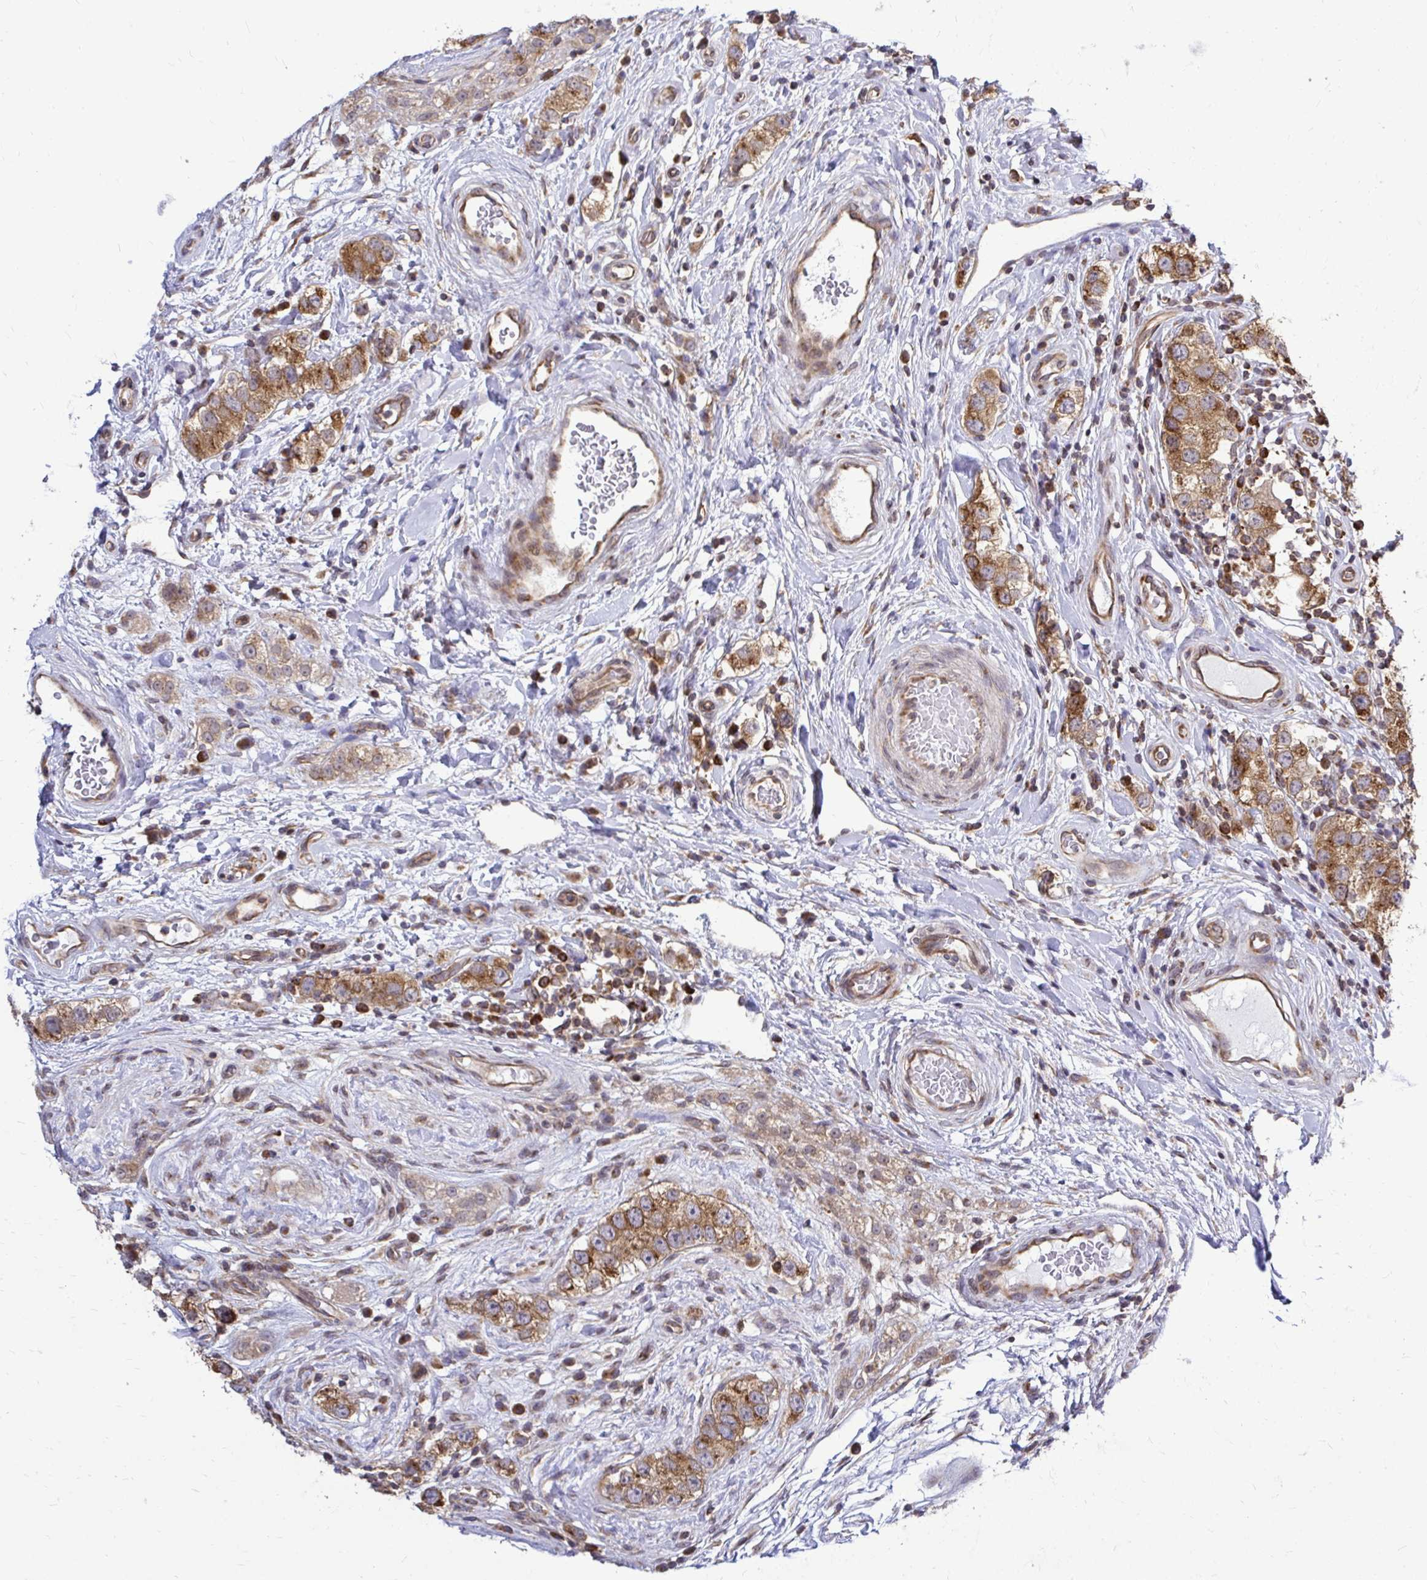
{"staining": {"intensity": "moderate", "quantity": "25%-75%", "location": "cytoplasmic/membranous"}, "tissue": "testis cancer", "cell_type": "Tumor cells", "image_type": "cancer", "snomed": [{"axis": "morphology", "description": "Seminoma, NOS"}, {"axis": "topography", "description": "Testis"}], "caption": "Immunohistochemical staining of human testis seminoma reveals medium levels of moderate cytoplasmic/membranous protein expression in approximately 25%-75% of tumor cells.", "gene": "FMR1", "patient": {"sex": "male", "age": 34}}